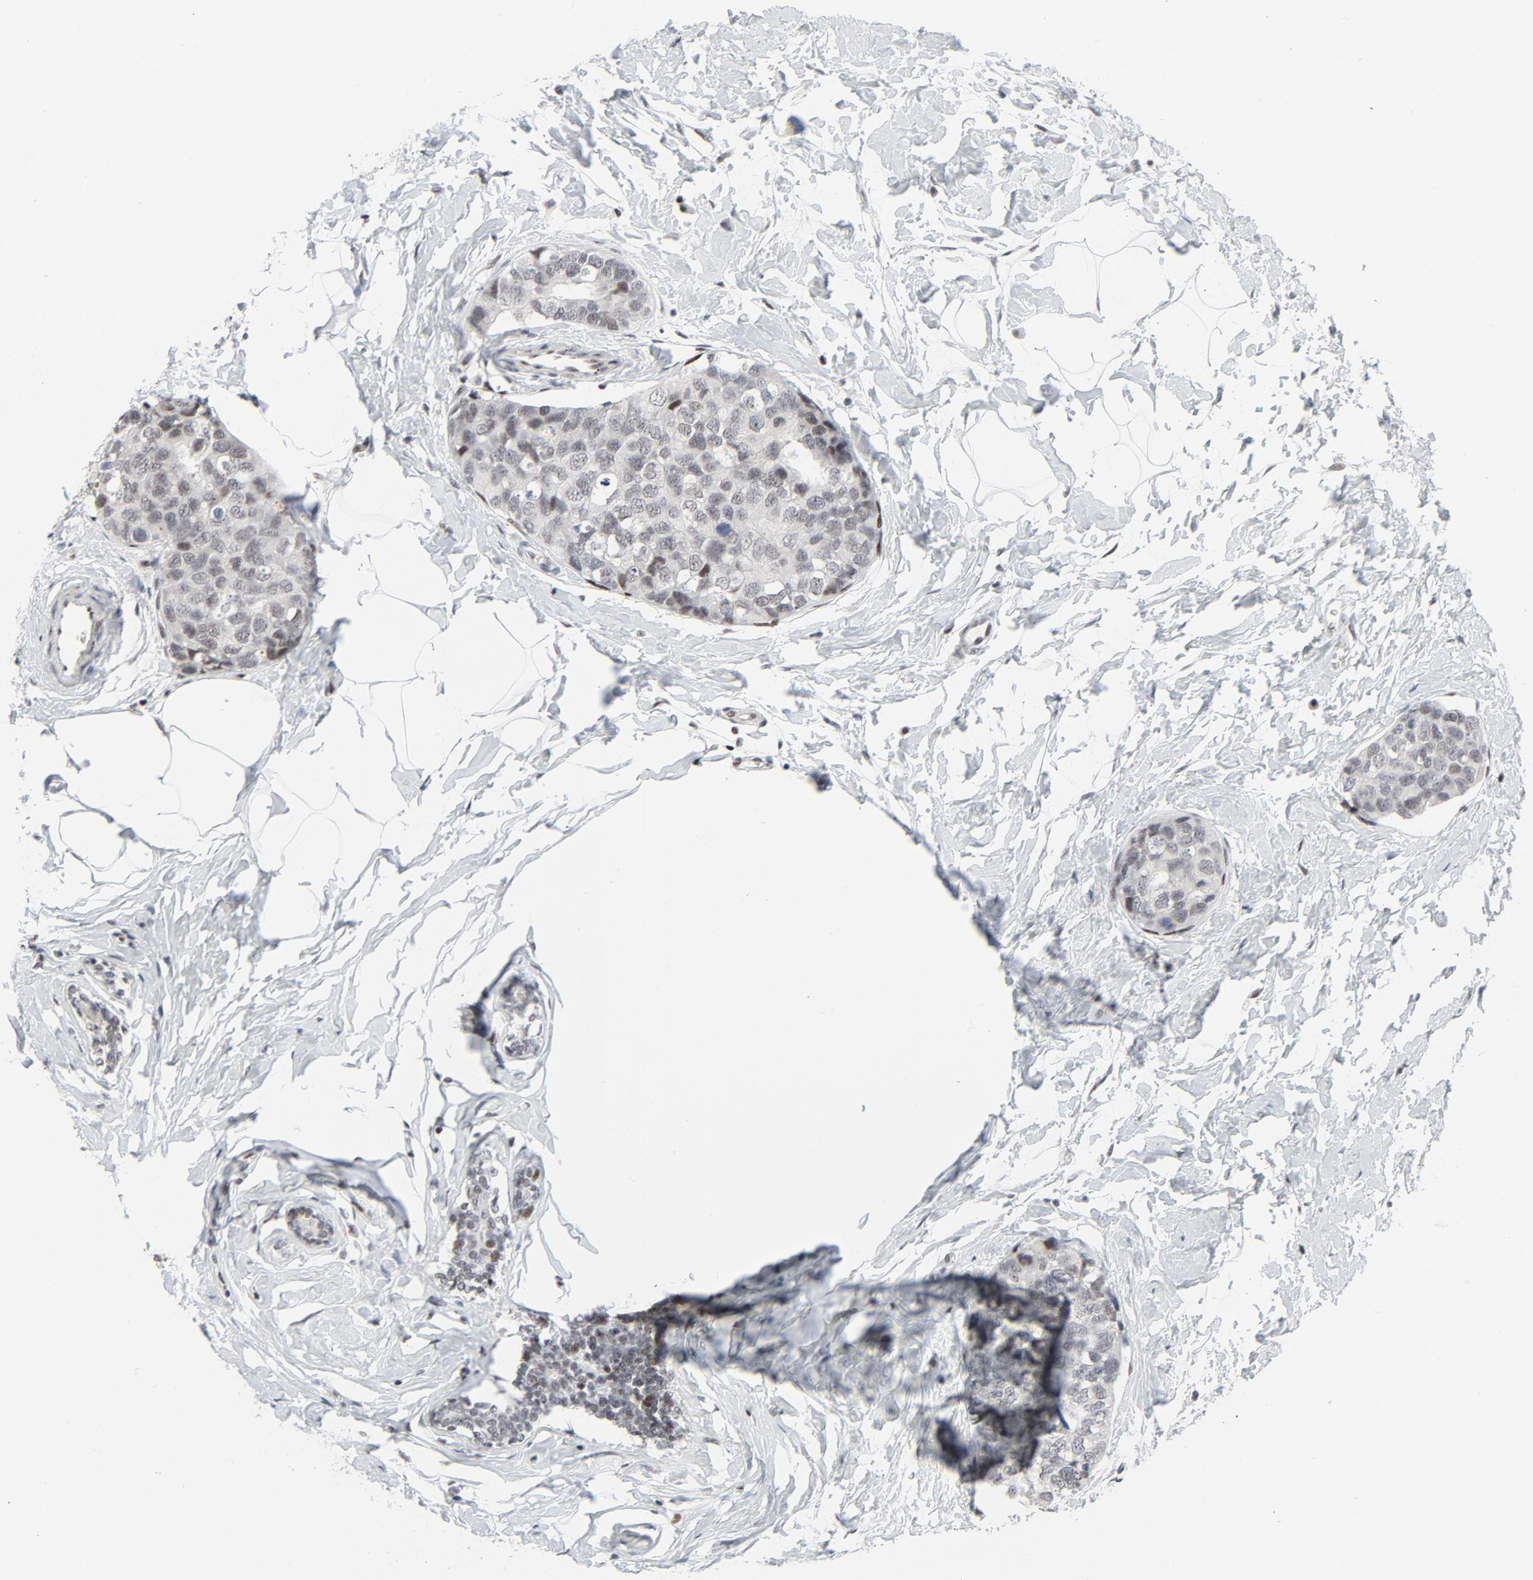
{"staining": {"intensity": "weak", "quantity": "<25%", "location": "nuclear"}, "tissue": "breast cancer", "cell_type": "Tumor cells", "image_type": "cancer", "snomed": [{"axis": "morphology", "description": "Duct carcinoma"}, {"axis": "topography", "description": "Breast"}], "caption": "Tumor cells show no significant expression in infiltrating ductal carcinoma (breast).", "gene": "GABPA", "patient": {"sex": "female", "age": 54}}